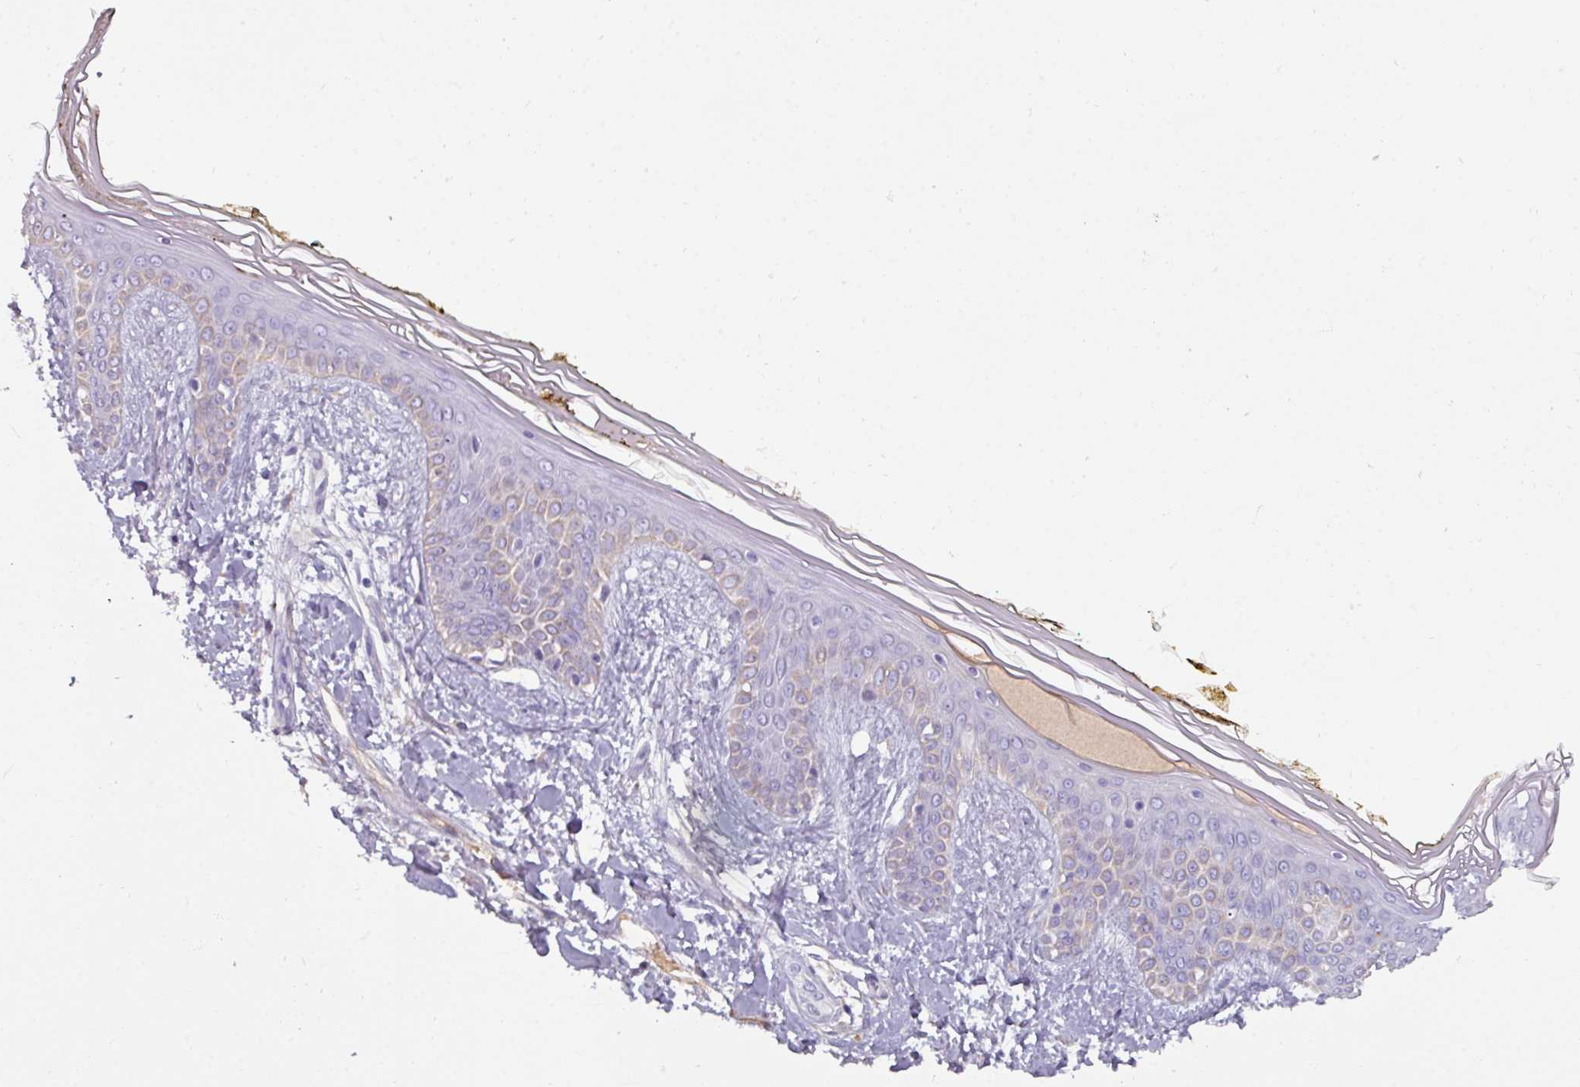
{"staining": {"intensity": "negative", "quantity": "none", "location": "none"}, "tissue": "skin", "cell_type": "Fibroblasts", "image_type": "normal", "snomed": [{"axis": "morphology", "description": "Normal tissue, NOS"}, {"axis": "topography", "description": "Skin"}], "caption": "Fibroblasts show no significant expression in benign skin.", "gene": "SPESP1", "patient": {"sex": "female", "age": 34}}